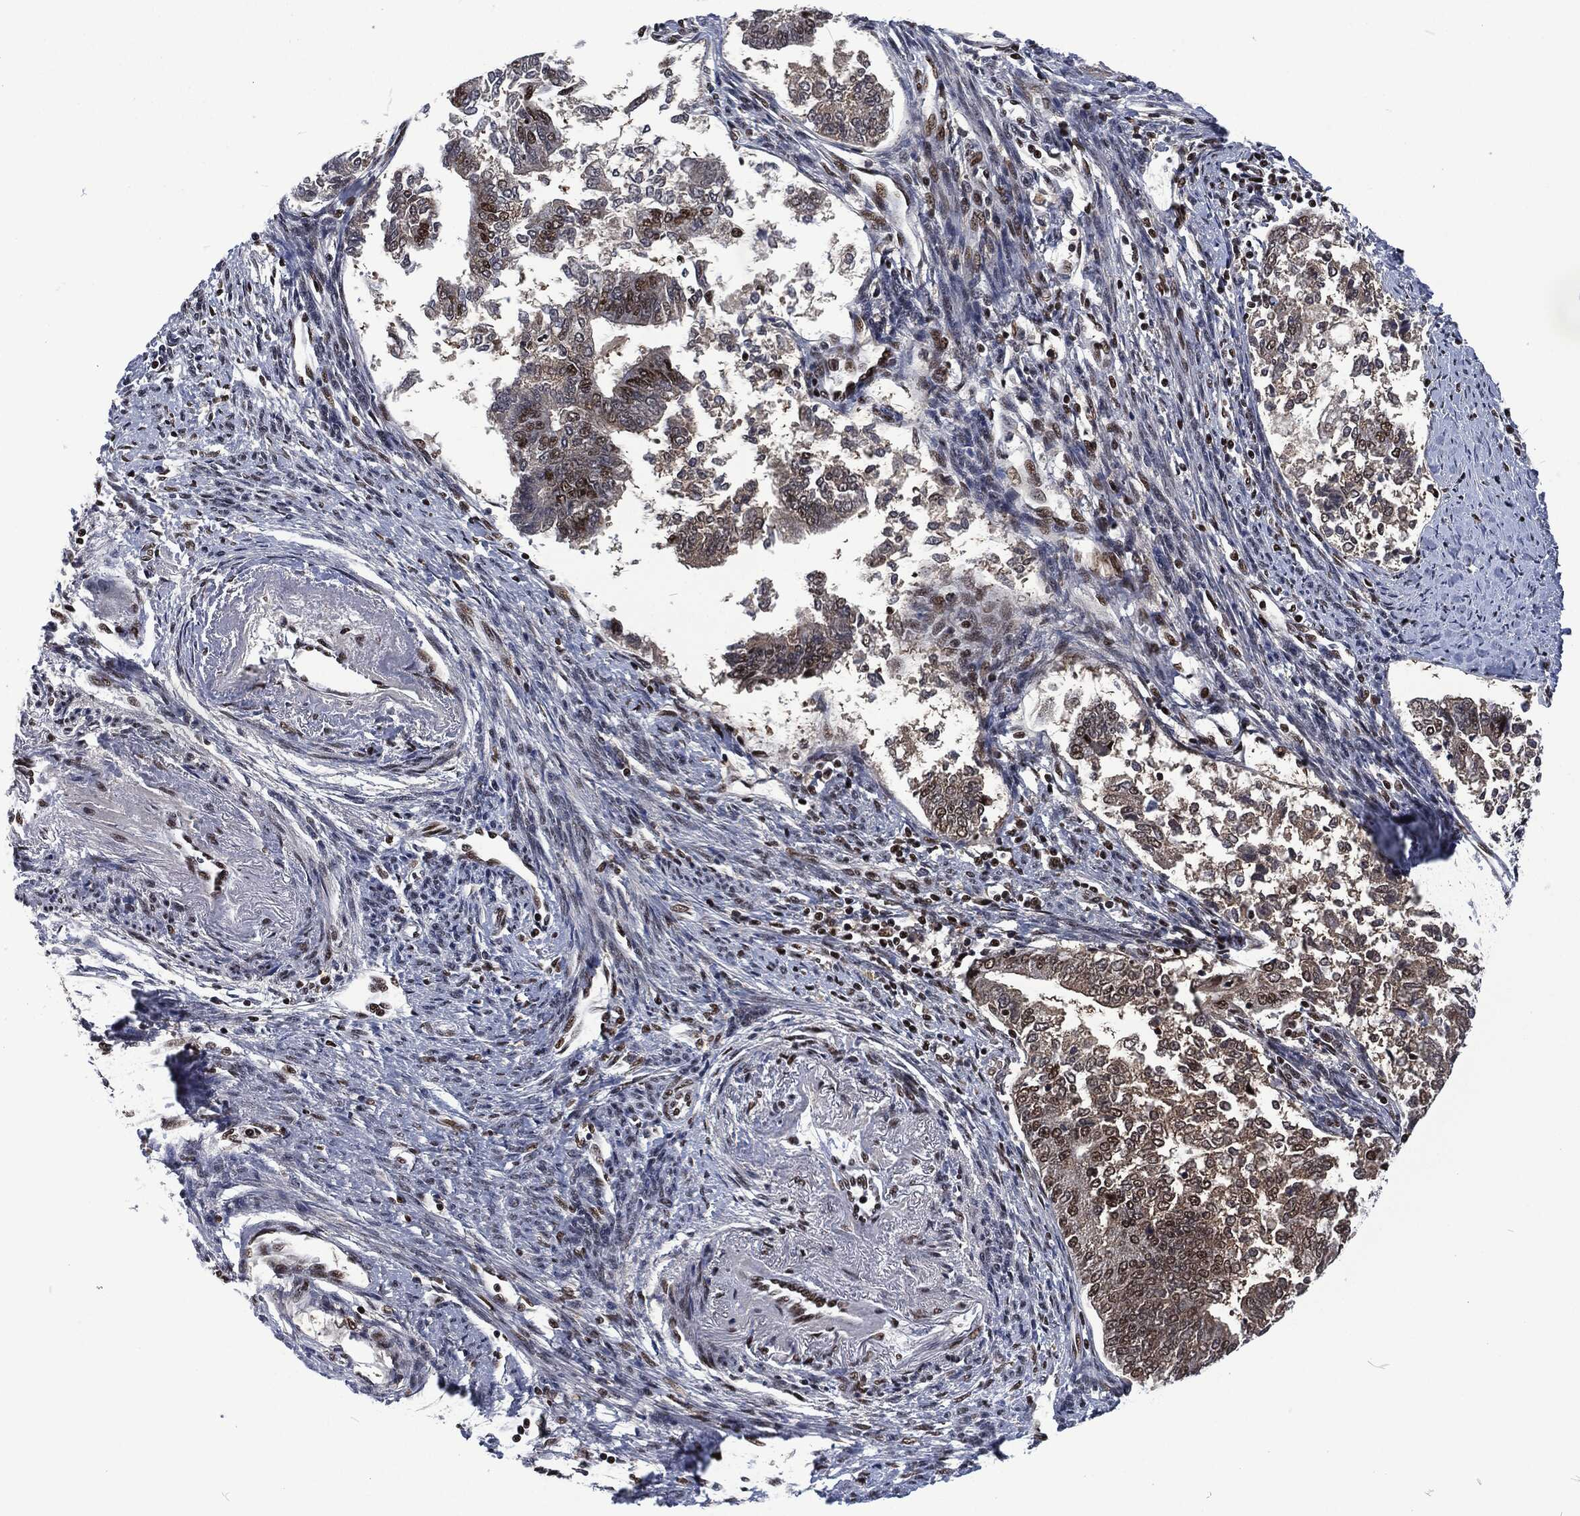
{"staining": {"intensity": "strong", "quantity": "25%-75%", "location": "nuclear"}, "tissue": "endometrial cancer", "cell_type": "Tumor cells", "image_type": "cancer", "snomed": [{"axis": "morphology", "description": "Adenocarcinoma, NOS"}, {"axis": "topography", "description": "Endometrium"}], "caption": "Immunohistochemistry image of neoplastic tissue: human endometrial cancer (adenocarcinoma) stained using IHC demonstrates high levels of strong protein expression localized specifically in the nuclear of tumor cells, appearing as a nuclear brown color.", "gene": "DCPS", "patient": {"sex": "female", "age": 65}}